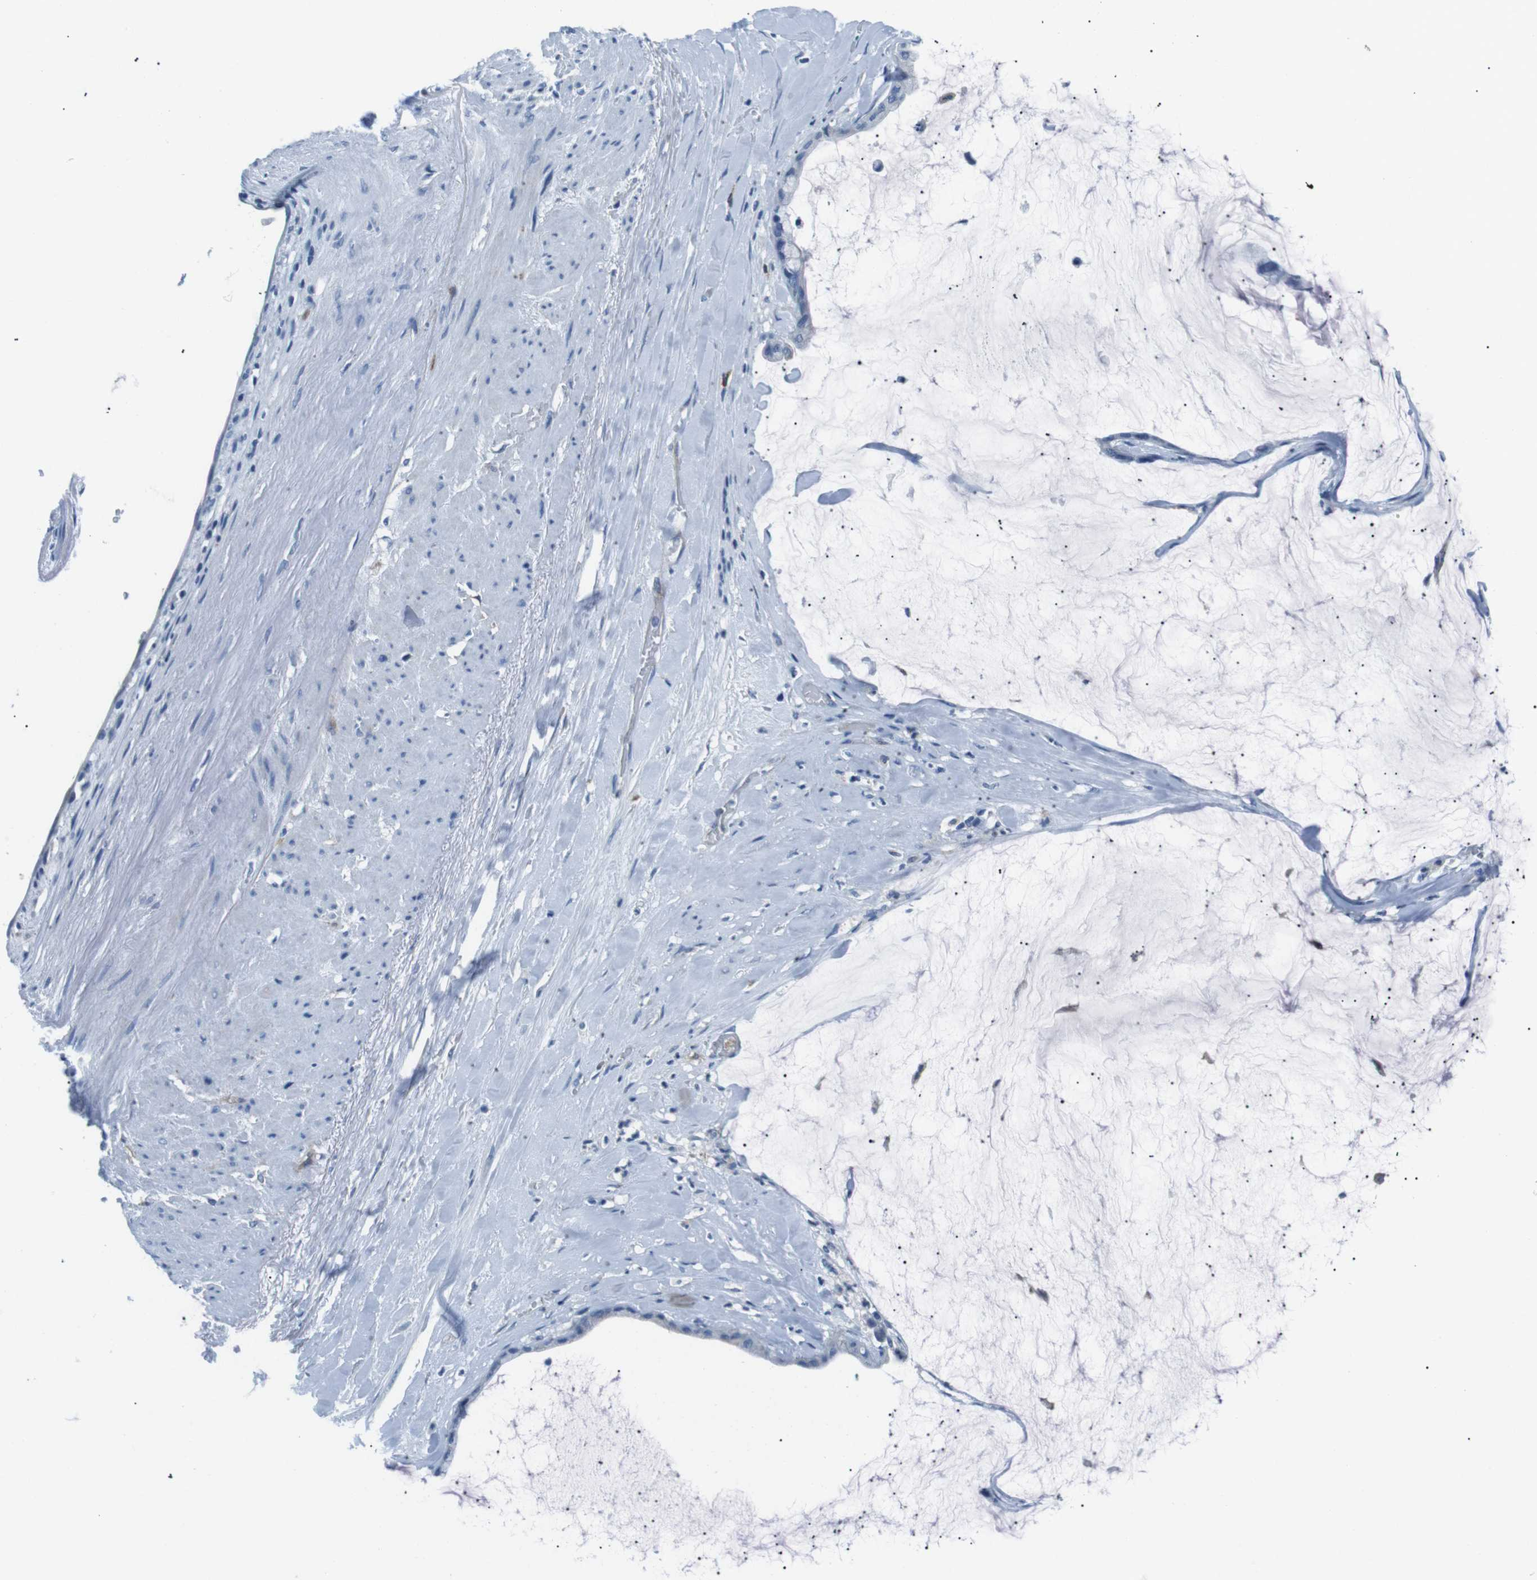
{"staining": {"intensity": "negative", "quantity": "none", "location": "none"}, "tissue": "pancreatic cancer", "cell_type": "Tumor cells", "image_type": "cancer", "snomed": [{"axis": "morphology", "description": "Adenocarcinoma, NOS"}, {"axis": "topography", "description": "Pancreas"}], "caption": "A high-resolution photomicrograph shows immunohistochemistry (IHC) staining of pancreatic cancer (adenocarcinoma), which displays no significant positivity in tumor cells.", "gene": "CSF2RA", "patient": {"sex": "male", "age": 41}}